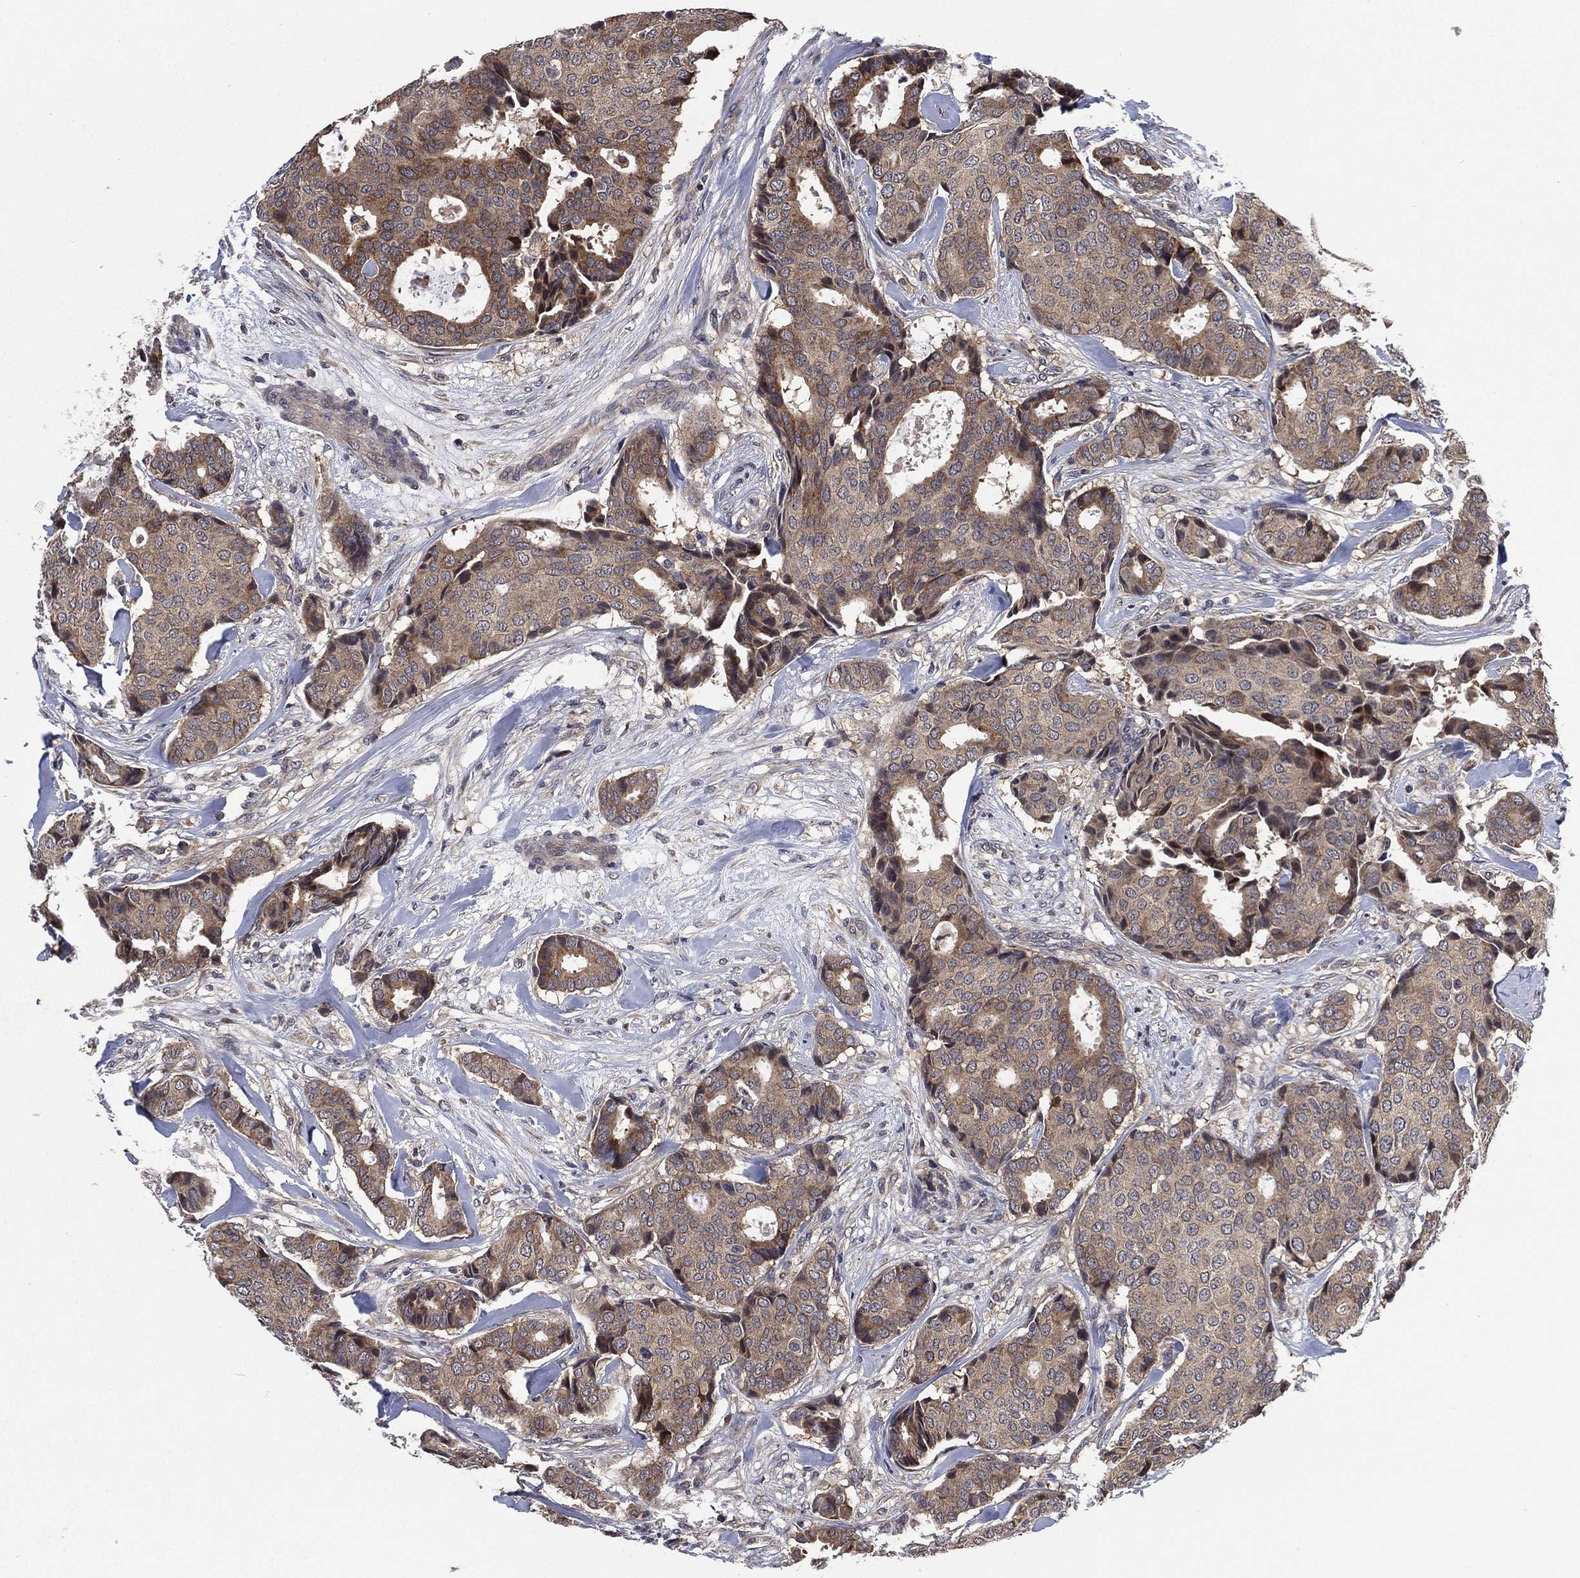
{"staining": {"intensity": "weak", "quantity": "<25%", "location": "cytoplasmic/membranous"}, "tissue": "breast cancer", "cell_type": "Tumor cells", "image_type": "cancer", "snomed": [{"axis": "morphology", "description": "Duct carcinoma"}, {"axis": "topography", "description": "Breast"}], "caption": "This micrograph is of breast cancer (infiltrating ductal carcinoma) stained with immunohistochemistry (IHC) to label a protein in brown with the nuclei are counter-stained blue. There is no positivity in tumor cells. (Stains: DAB (3,3'-diaminobenzidine) immunohistochemistry with hematoxylin counter stain, Microscopy: brightfield microscopy at high magnification).", "gene": "SELENOO", "patient": {"sex": "female", "age": 75}}